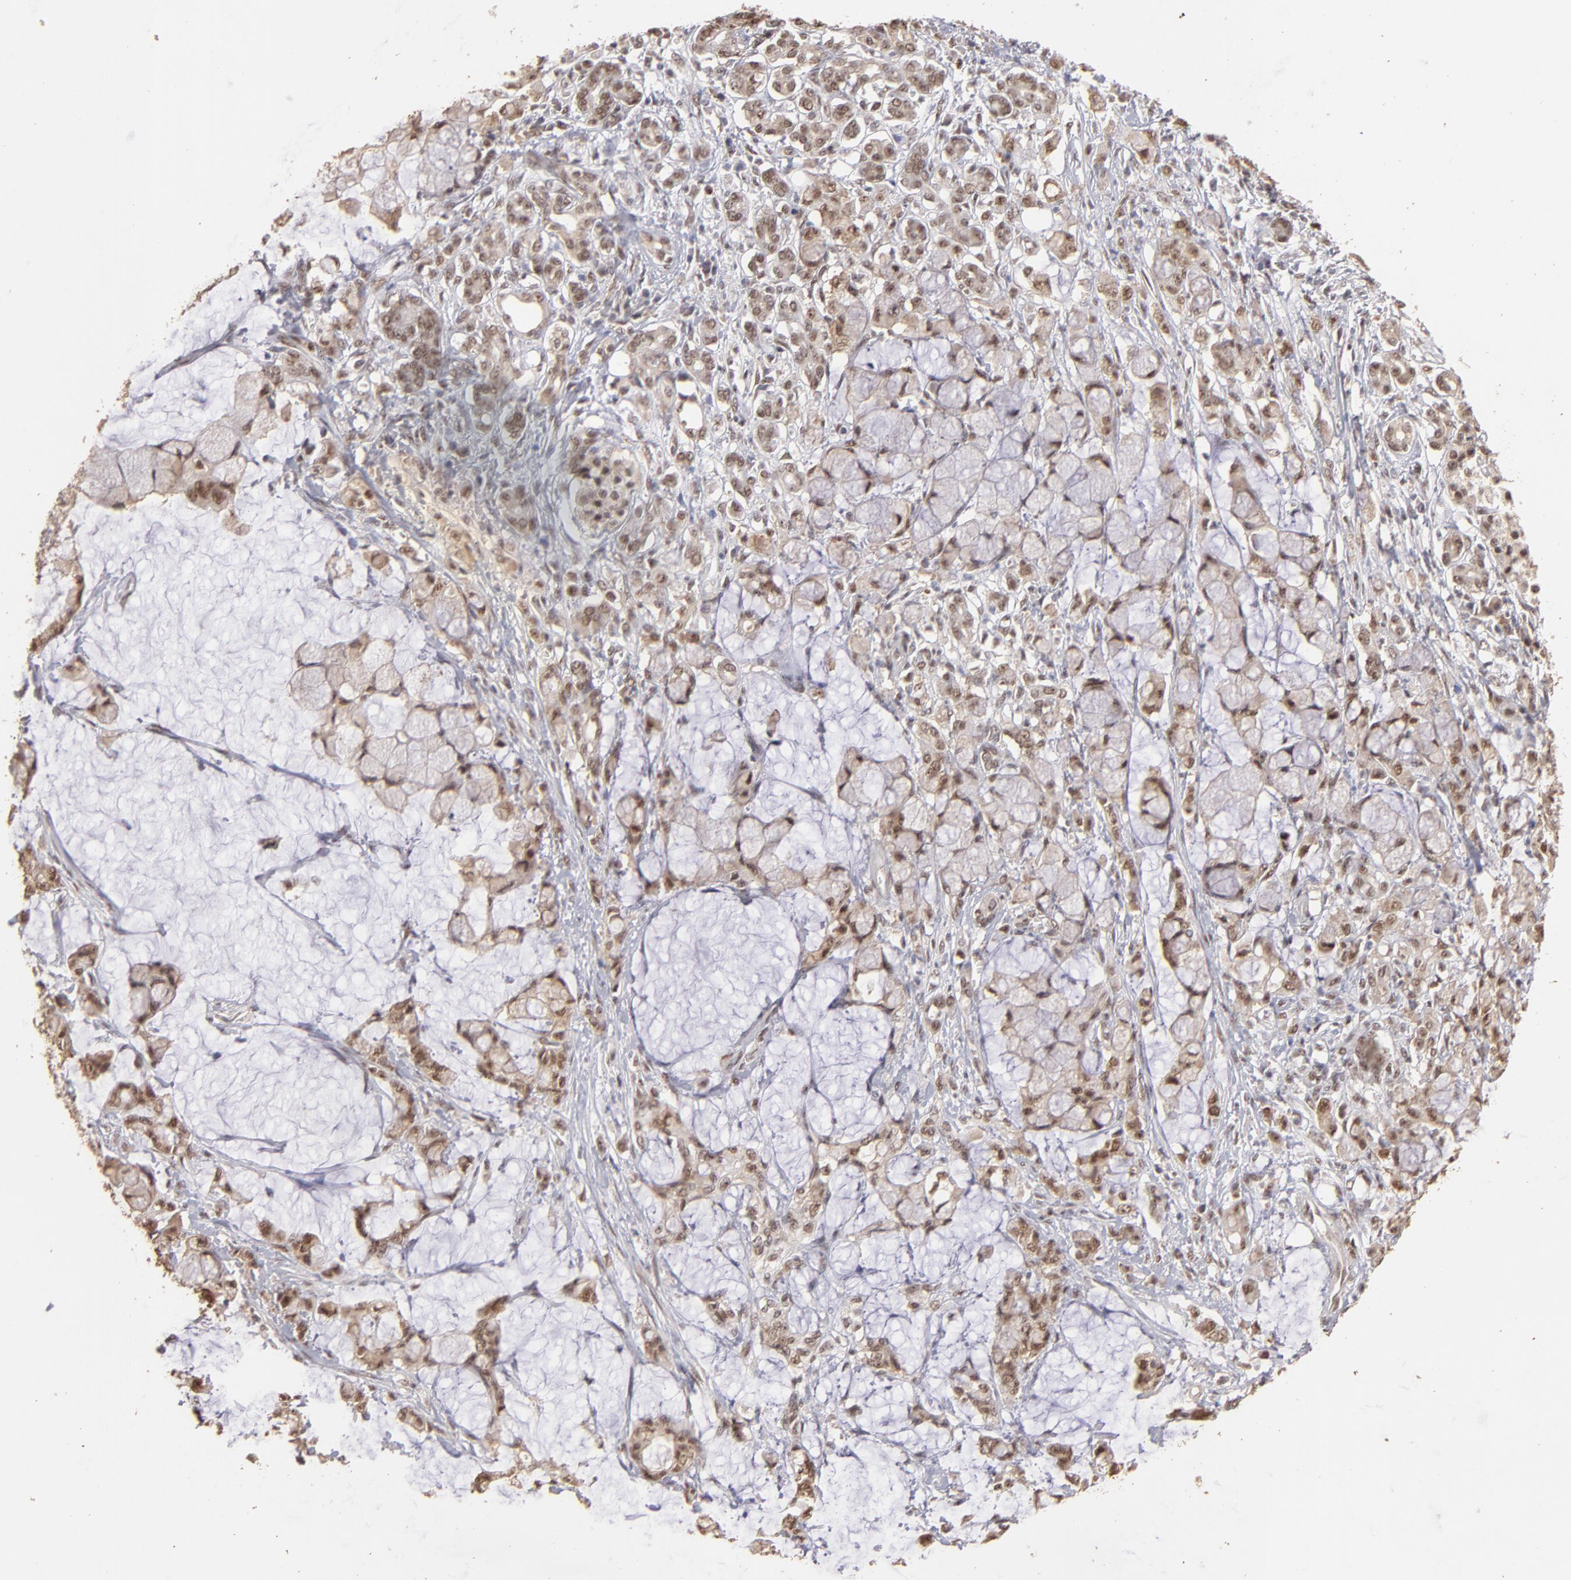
{"staining": {"intensity": "weak", "quantity": ">75%", "location": "cytoplasmic/membranous,nuclear"}, "tissue": "pancreatic cancer", "cell_type": "Tumor cells", "image_type": "cancer", "snomed": [{"axis": "morphology", "description": "Adenocarcinoma, NOS"}, {"axis": "topography", "description": "Pancreas"}], "caption": "Immunohistochemistry (IHC) photomicrograph of neoplastic tissue: human pancreatic adenocarcinoma stained using IHC exhibits low levels of weak protein expression localized specifically in the cytoplasmic/membranous and nuclear of tumor cells, appearing as a cytoplasmic/membranous and nuclear brown color.", "gene": "CLOCK", "patient": {"sex": "female", "age": 73}}